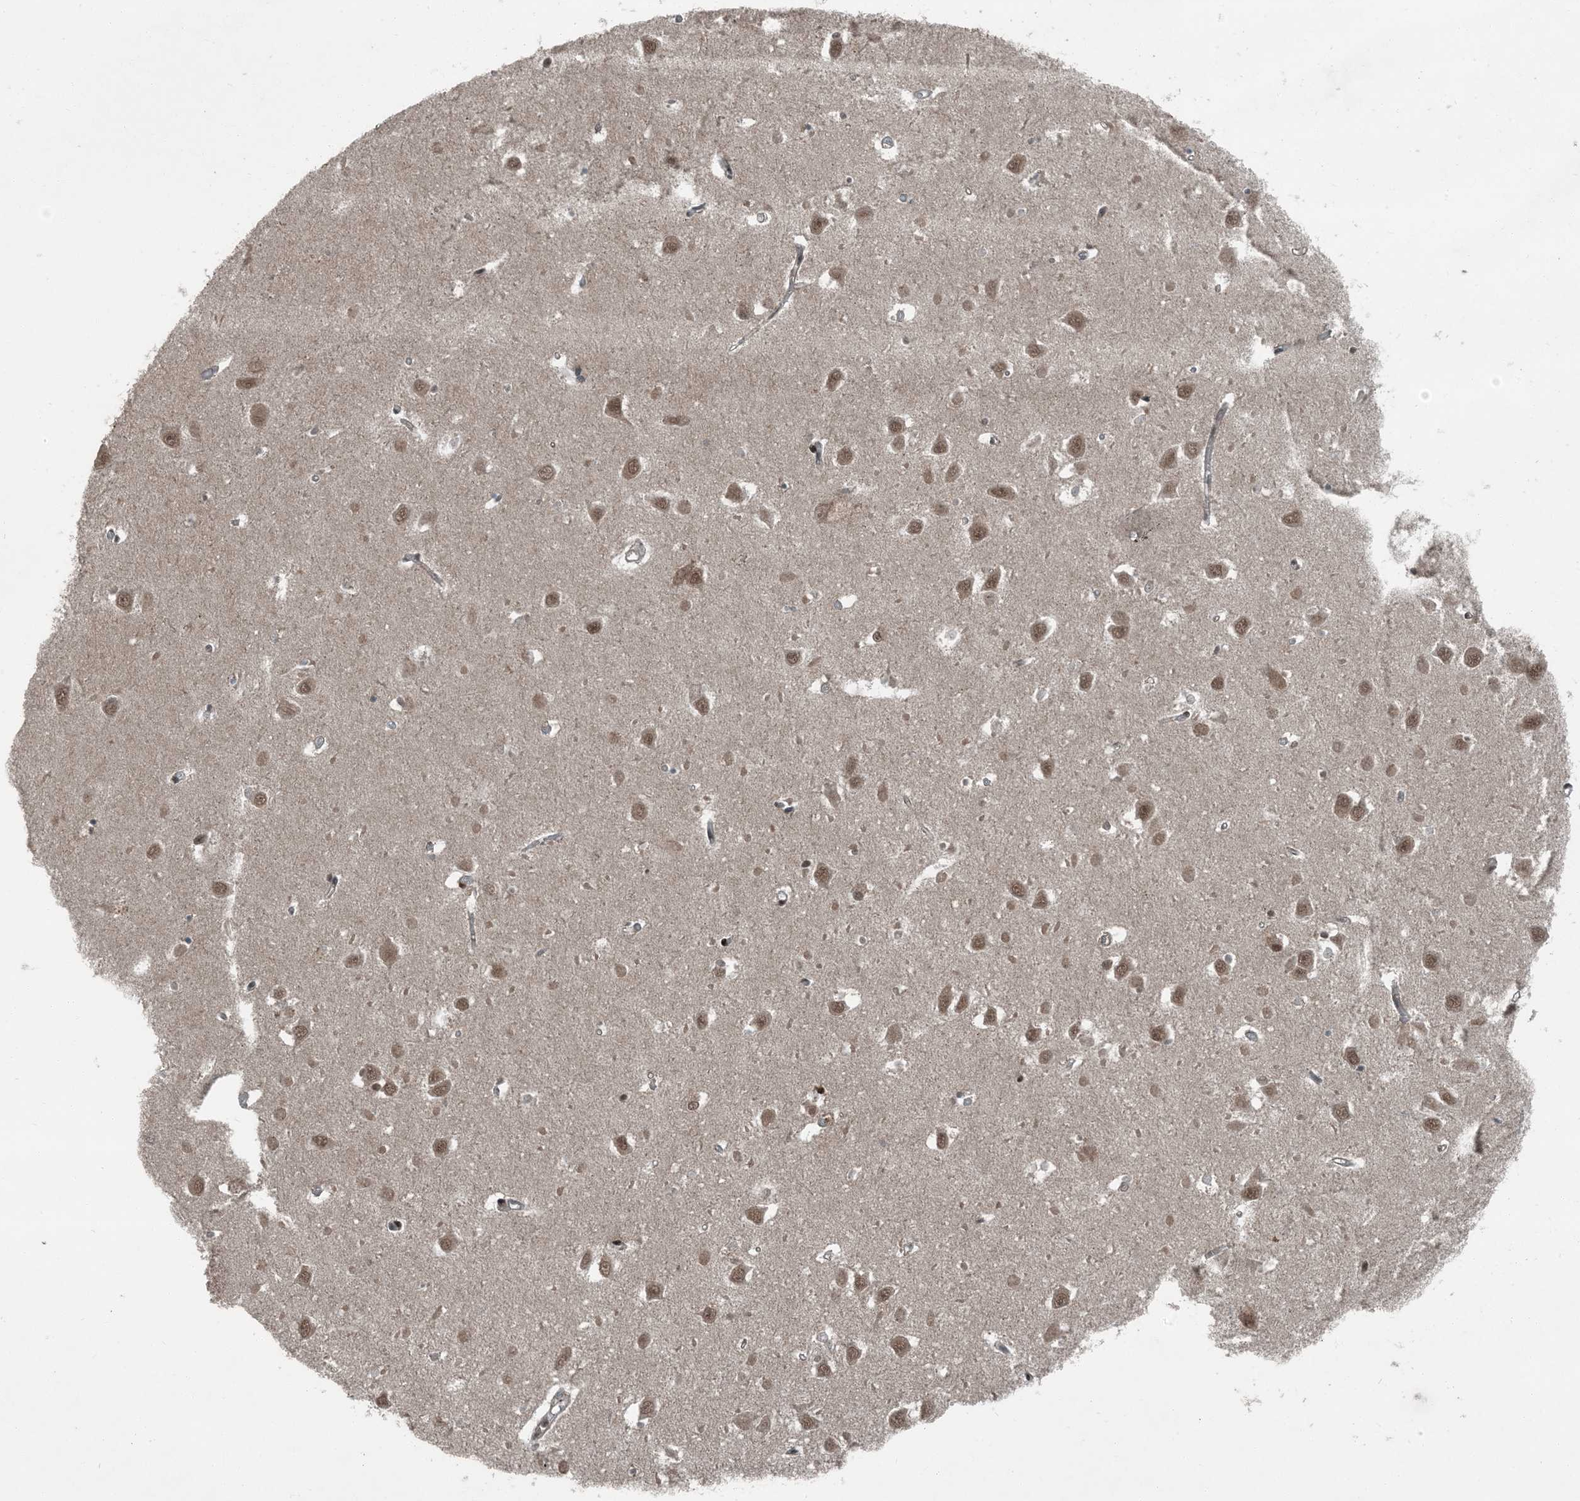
{"staining": {"intensity": "moderate", "quantity": "<25%", "location": "nuclear"}, "tissue": "hippocampus", "cell_type": "Glial cells", "image_type": "normal", "snomed": [{"axis": "morphology", "description": "Normal tissue, NOS"}, {"axis": "topography", "description": "Hippocampus"}], "caption": "Protein staining of normal hippocampus exhibits moderate nuclear positivity in about <25% of glial cells. The staining was performed using DAB to visualize the protein expression in brown, while the nuclei were stained in blue with hematoxylin (Magnification: 20x).", "gene": "TRAPPC12", "patient": {"sex": "male", "age": 70}}